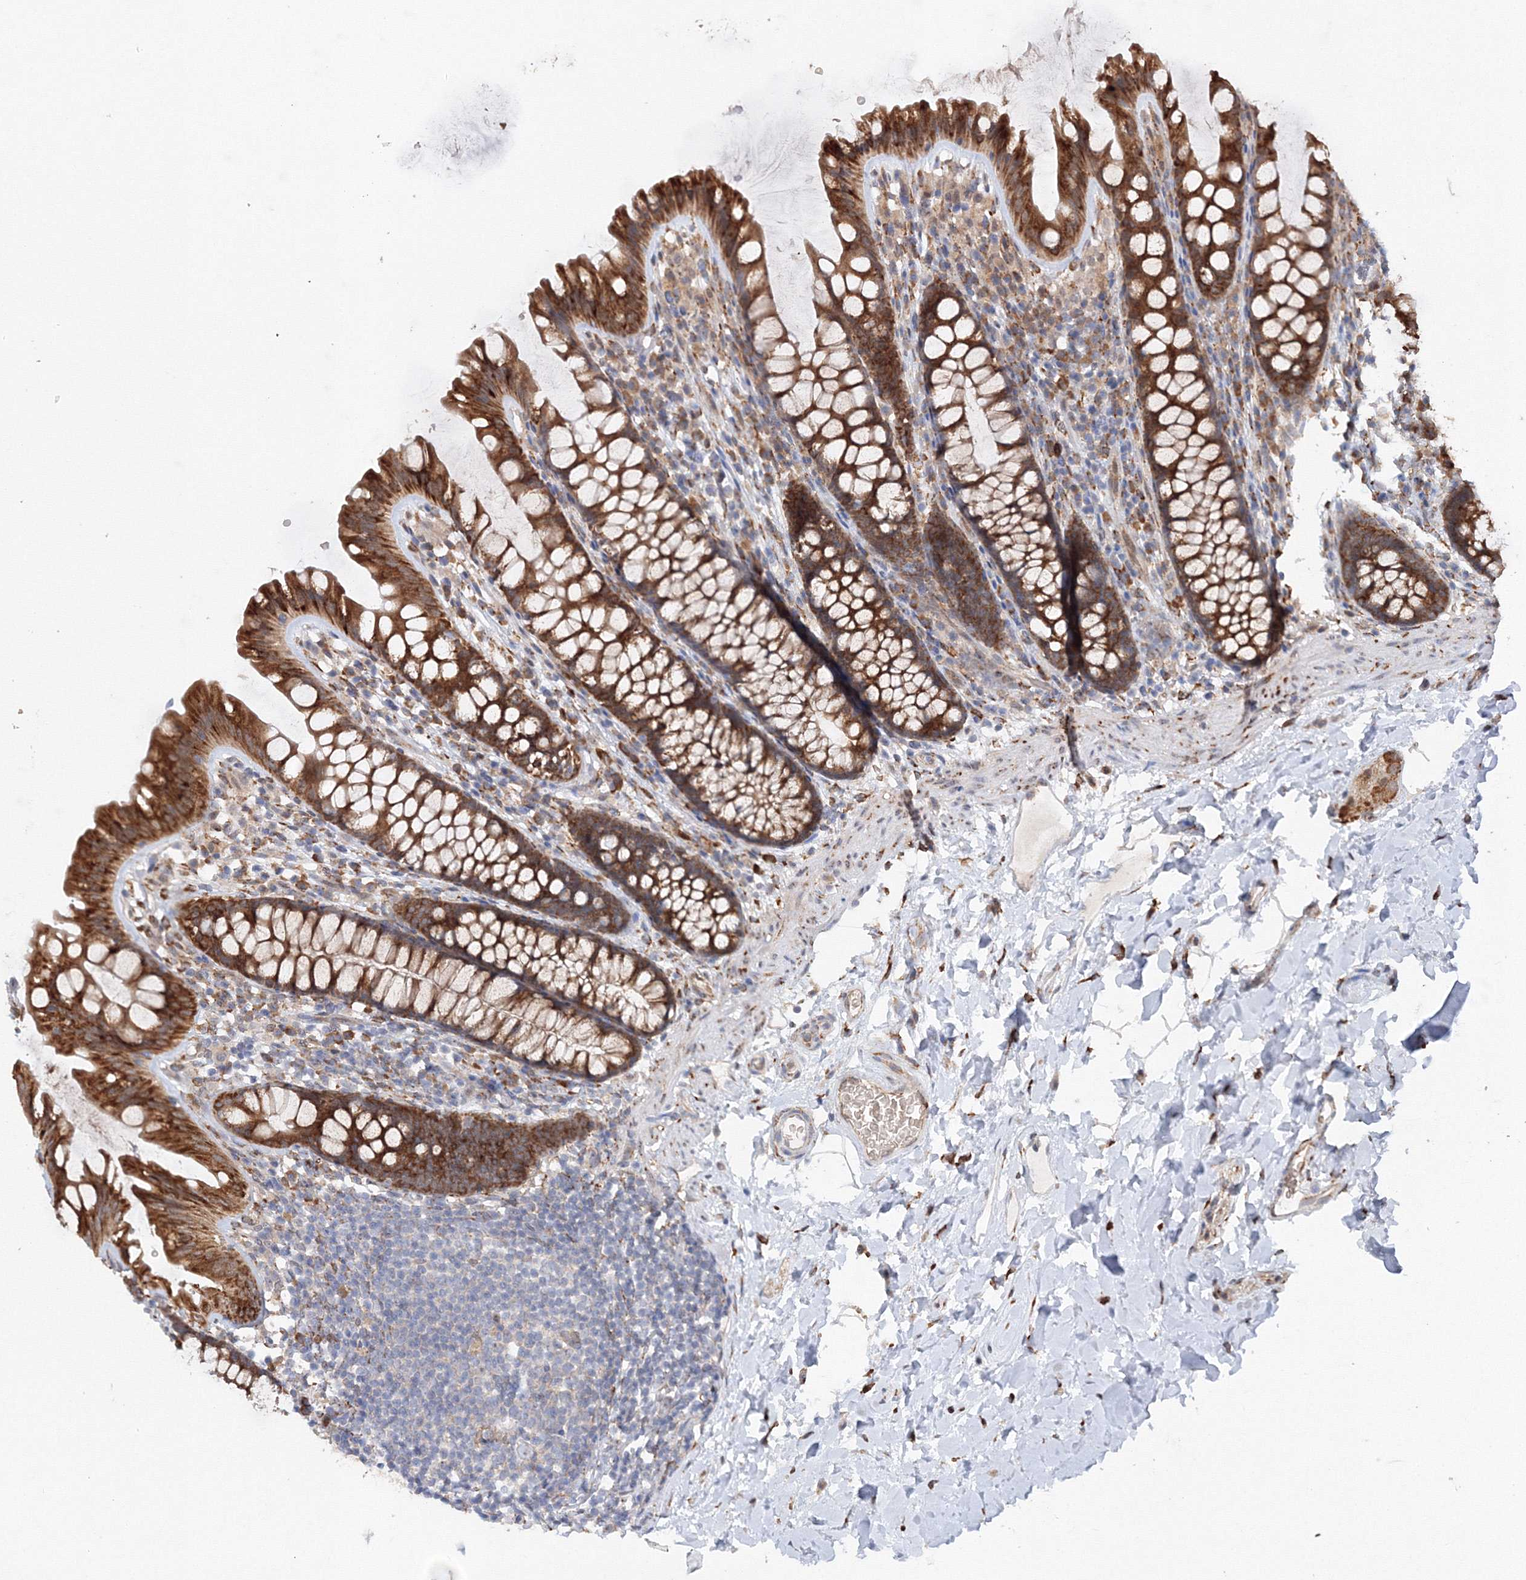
{"staining": {"intensity": "weak", "quantity": ">75%", "location": "cytoplasmic/membranous"}, "tissue": "colon", "cell_type": "Endothelial cells", "image_type": "normal", "snomed": [{"axis": "morphology", "description": "Normal tissue, NOS"}, {"axis": "topography", "description": "Colon"}], "caption": "High-magnification brightfield microscopy of normal colon stained with DAB (brown) and counterstained with hematoxylin (blue). endothelial cells exhibit weak cytoplasmic/membranous expression is appreciated in about>75% of cells. (DAB (3,3'-diaminobenzidine) IHC, brown staining for protein, blue staining for nuclei).", "gene": "DIS3L2", "patient": {"sex": "female", "age": 62}}